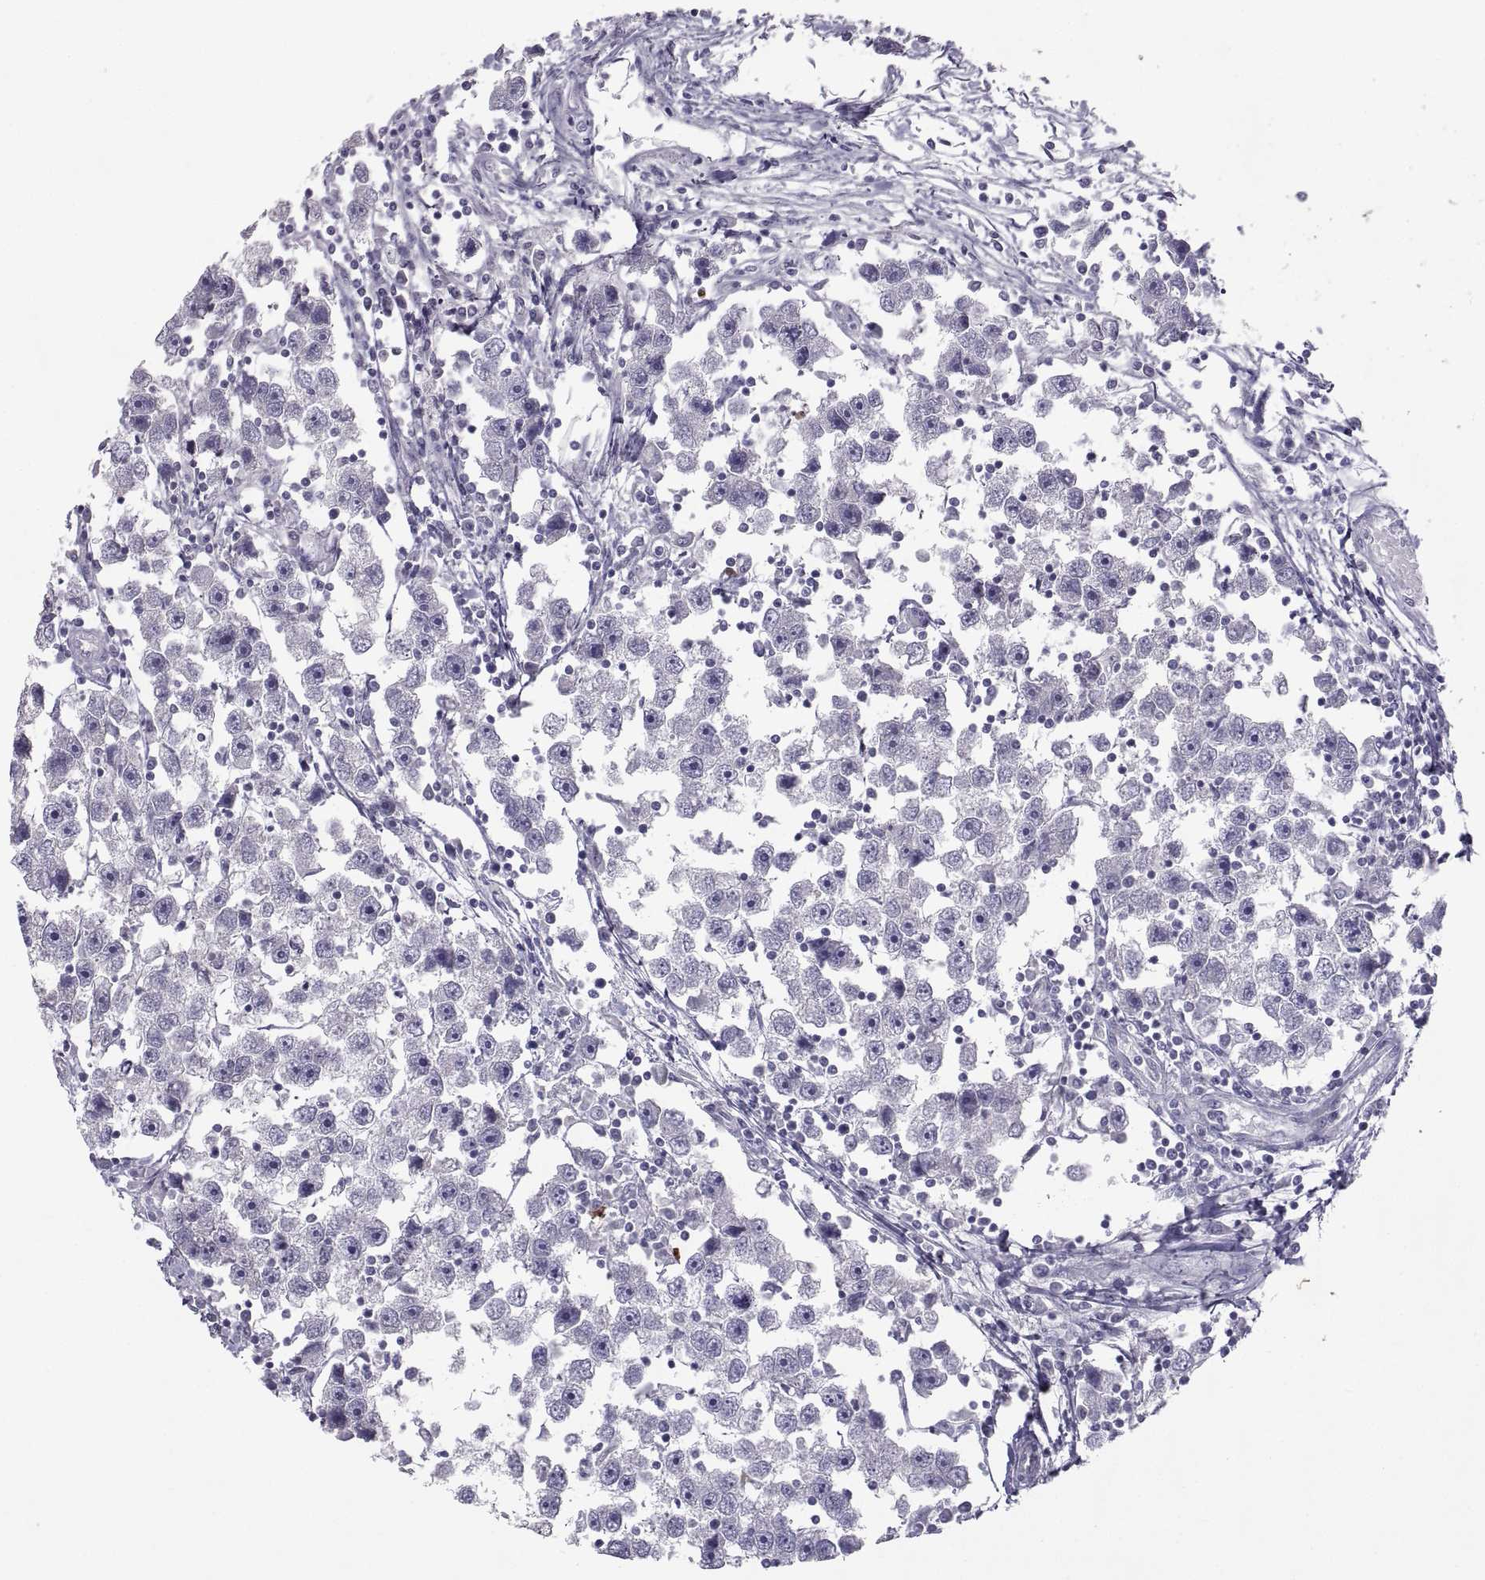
{"staining": {"intensity": "negative", "quantity": "none", "location": "none"}, "tissue": "testis cancer", "cell_type": "Tumor cells", "image_type": "cancer", "snomed": [{"axis": "morphology", "description": "Seminoma, NOS"}, {"axis": "topography", "description": "Testis"}], "caption": "High power microscopy image of an IHC histopathology image of seminoma (testis), revealing no significant positivity in tumor cells.", "gene": "IGSF1", "patient": {"sex": "male", "age": 30}}